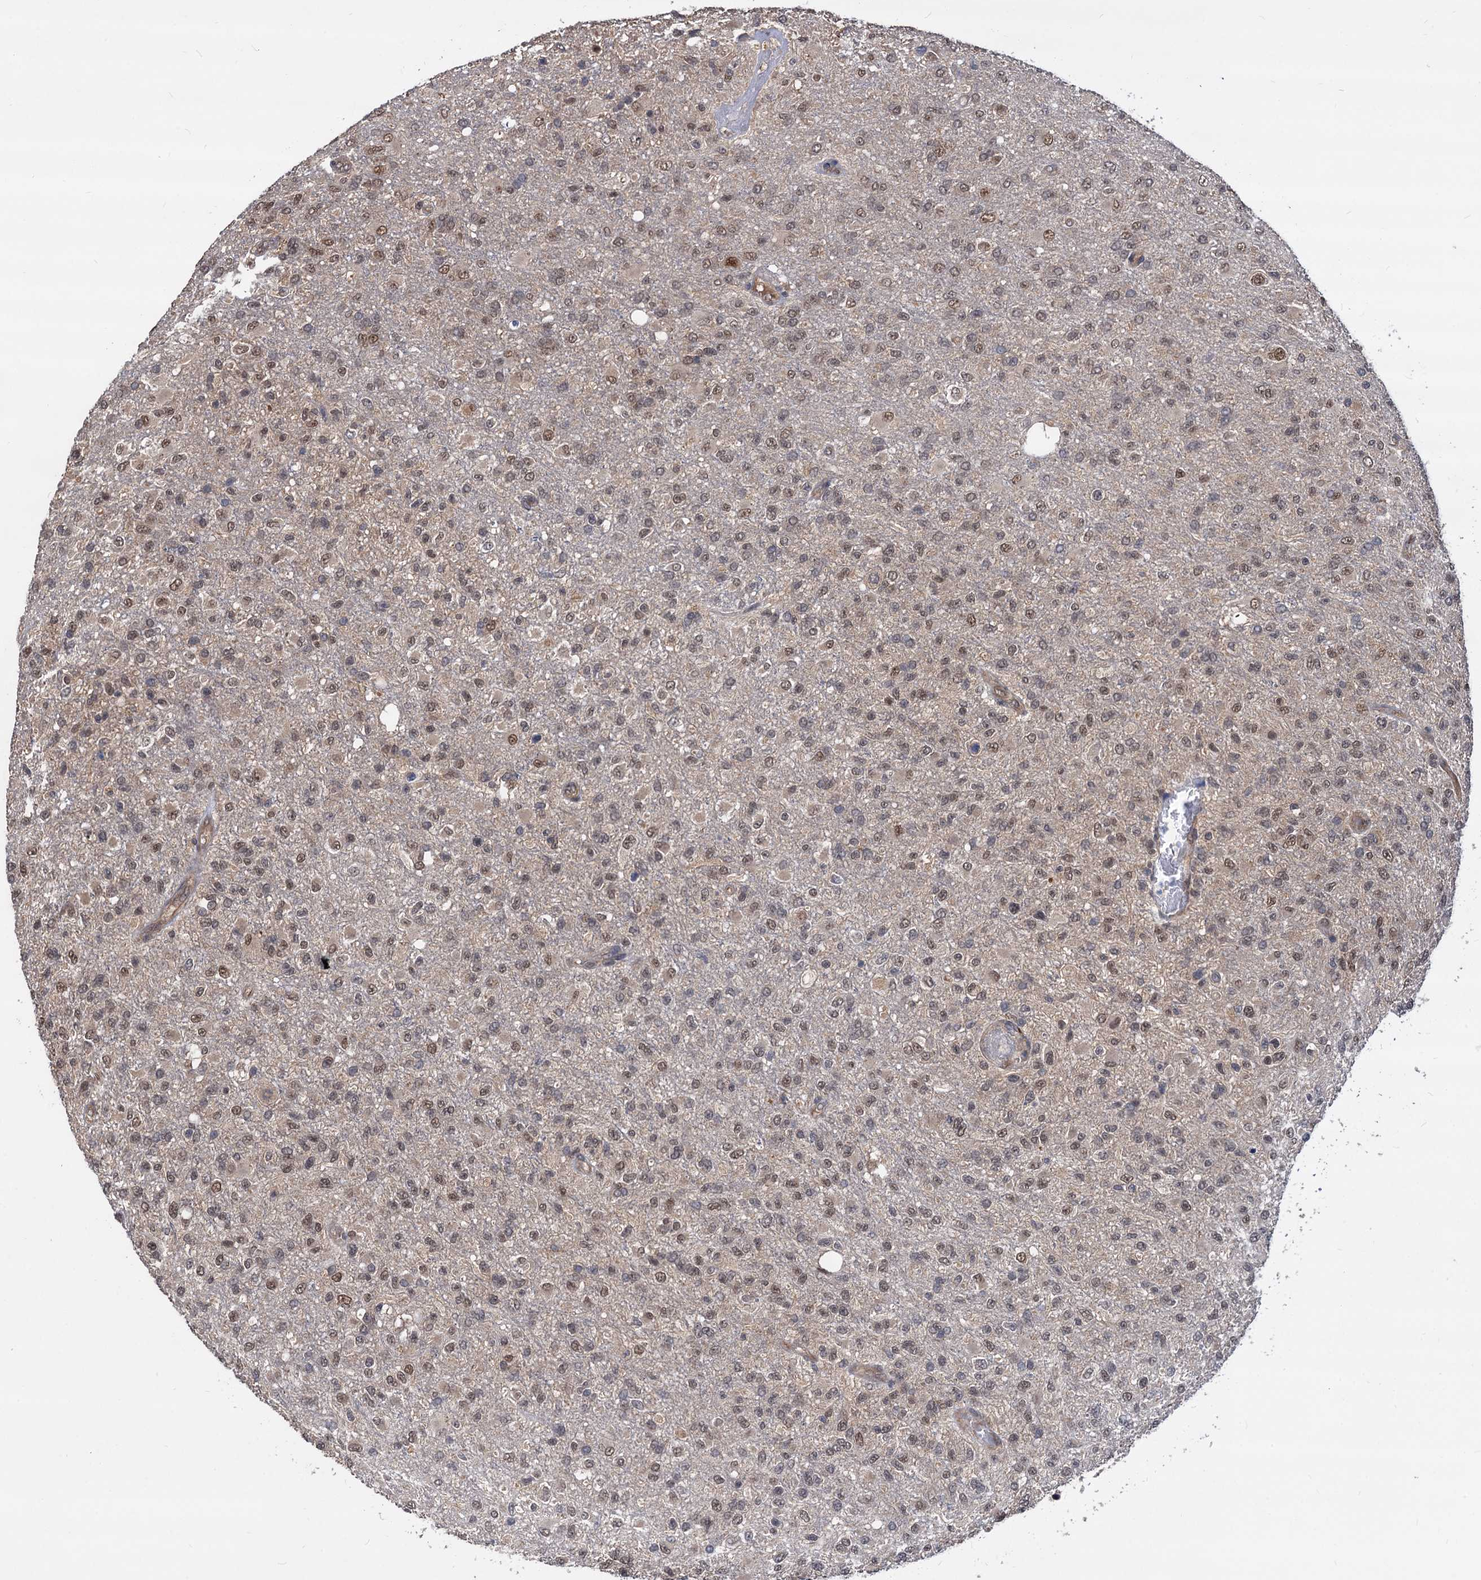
{"staining": {"intensity": "moderate", "quantity": "25%-75%", "location": "nuclear"}, "tissue": "glioma", "cell_type": "Tumor cells", "image_type": "cancer", "snomed": [{"axis": "morphology", "description": "Glioma, malignant, High grade"}, {"axis": "topography", "description": "Brain"}], "caption": "High-power microscopy captured an immunohistochemistry image of glioma, revealing moderate nuclear expression in approximately 25%-75% of tumor cells.", "gene": "PSMD4", "patient": {"sex": "female", "age": 74}}